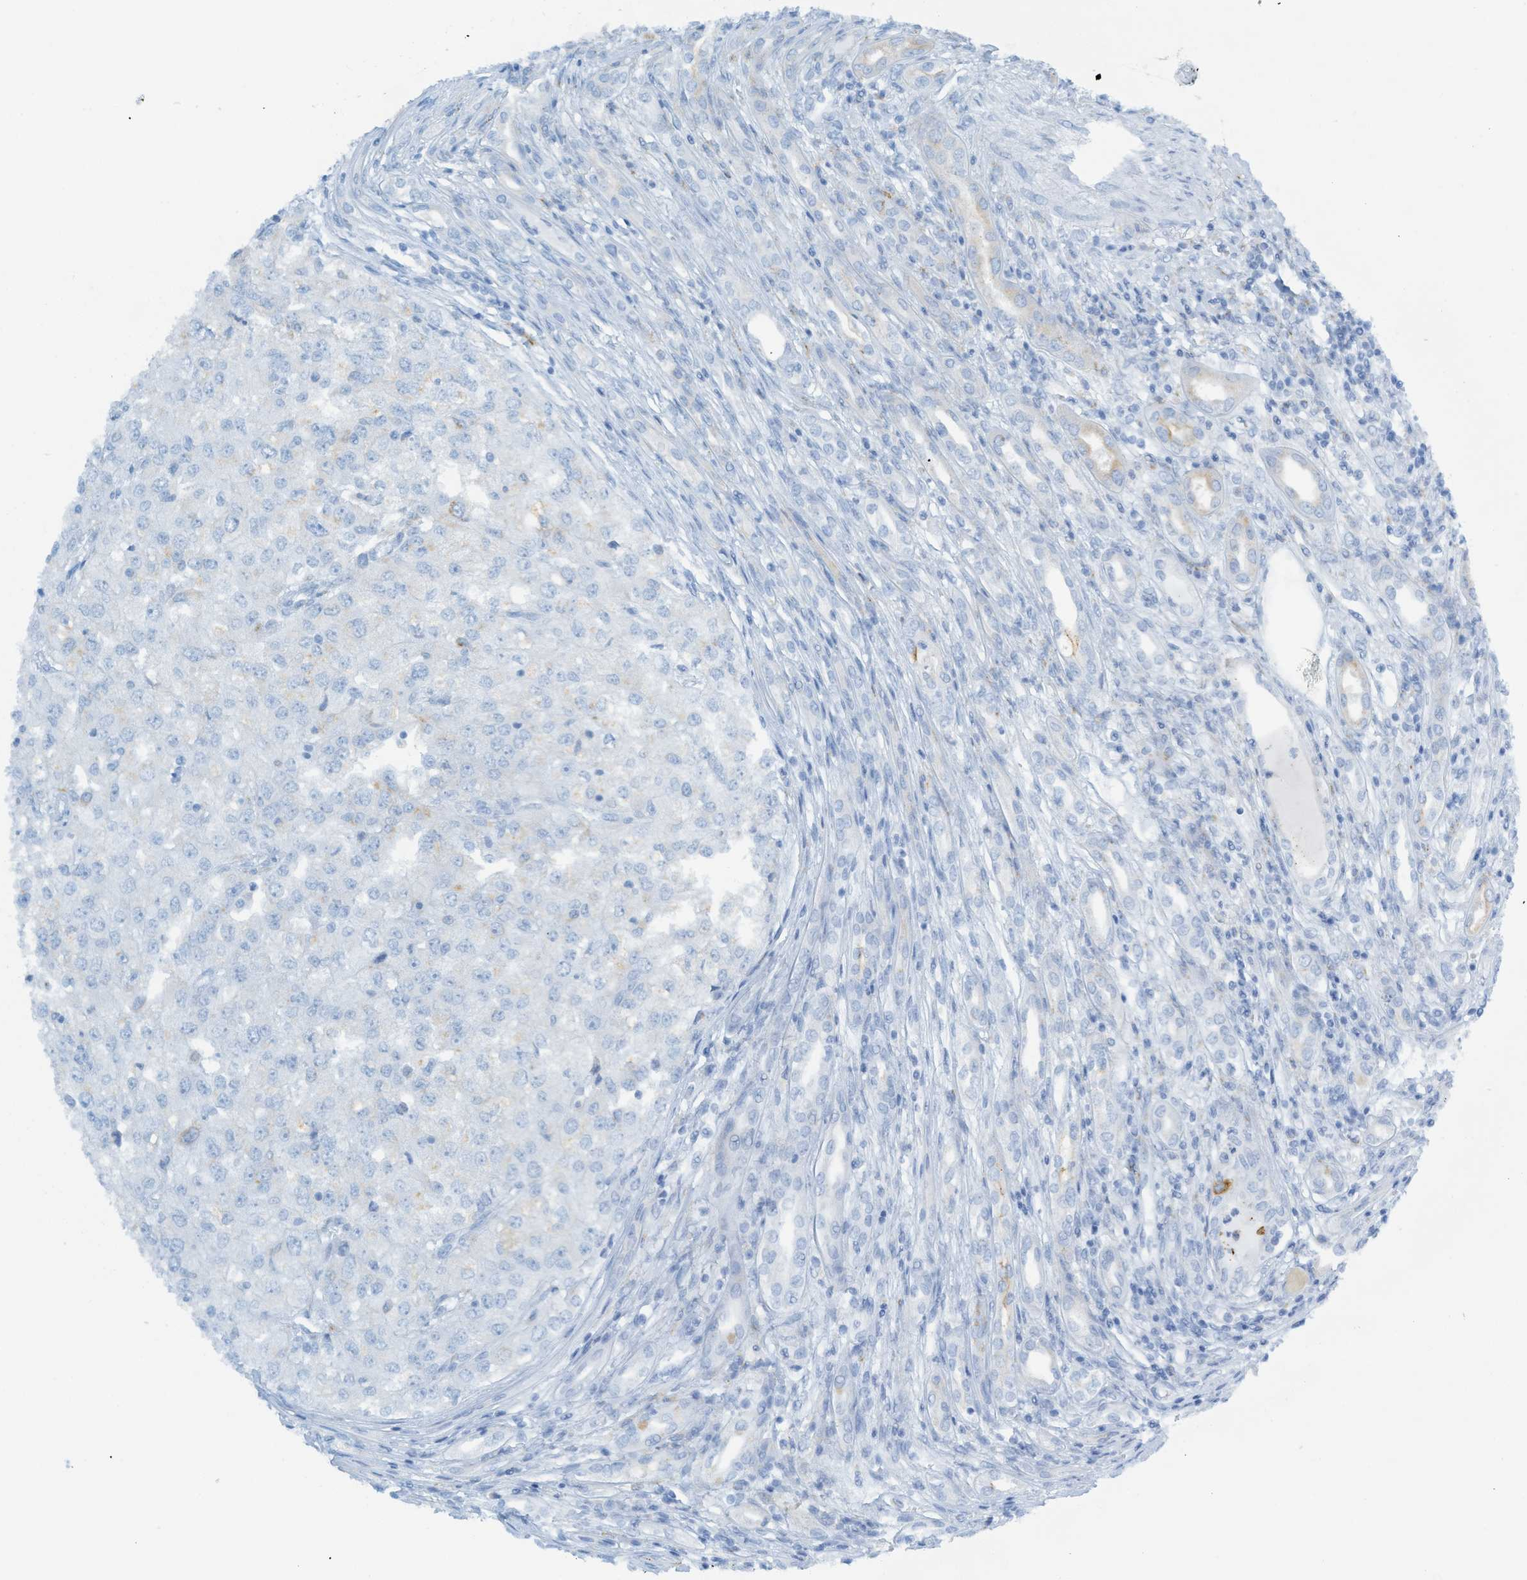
{"staining": {"intensity": "negative", "quantity": "none", "location": "none"}, "tissue": "renal cancer", "cell_type": "Tumor cells", "image_type": "cancer", "snomed": [{"axis": "morphology", "description": "Adenocarcinoma, NOS"}, {"axis": "topography", "description": "Kidney"}], "caption": "Tumor cells show no significant protein expression in renal adenocarcinoma.", "gene": "C21orf62", "patient": {"sex": "female", "age": 54}}